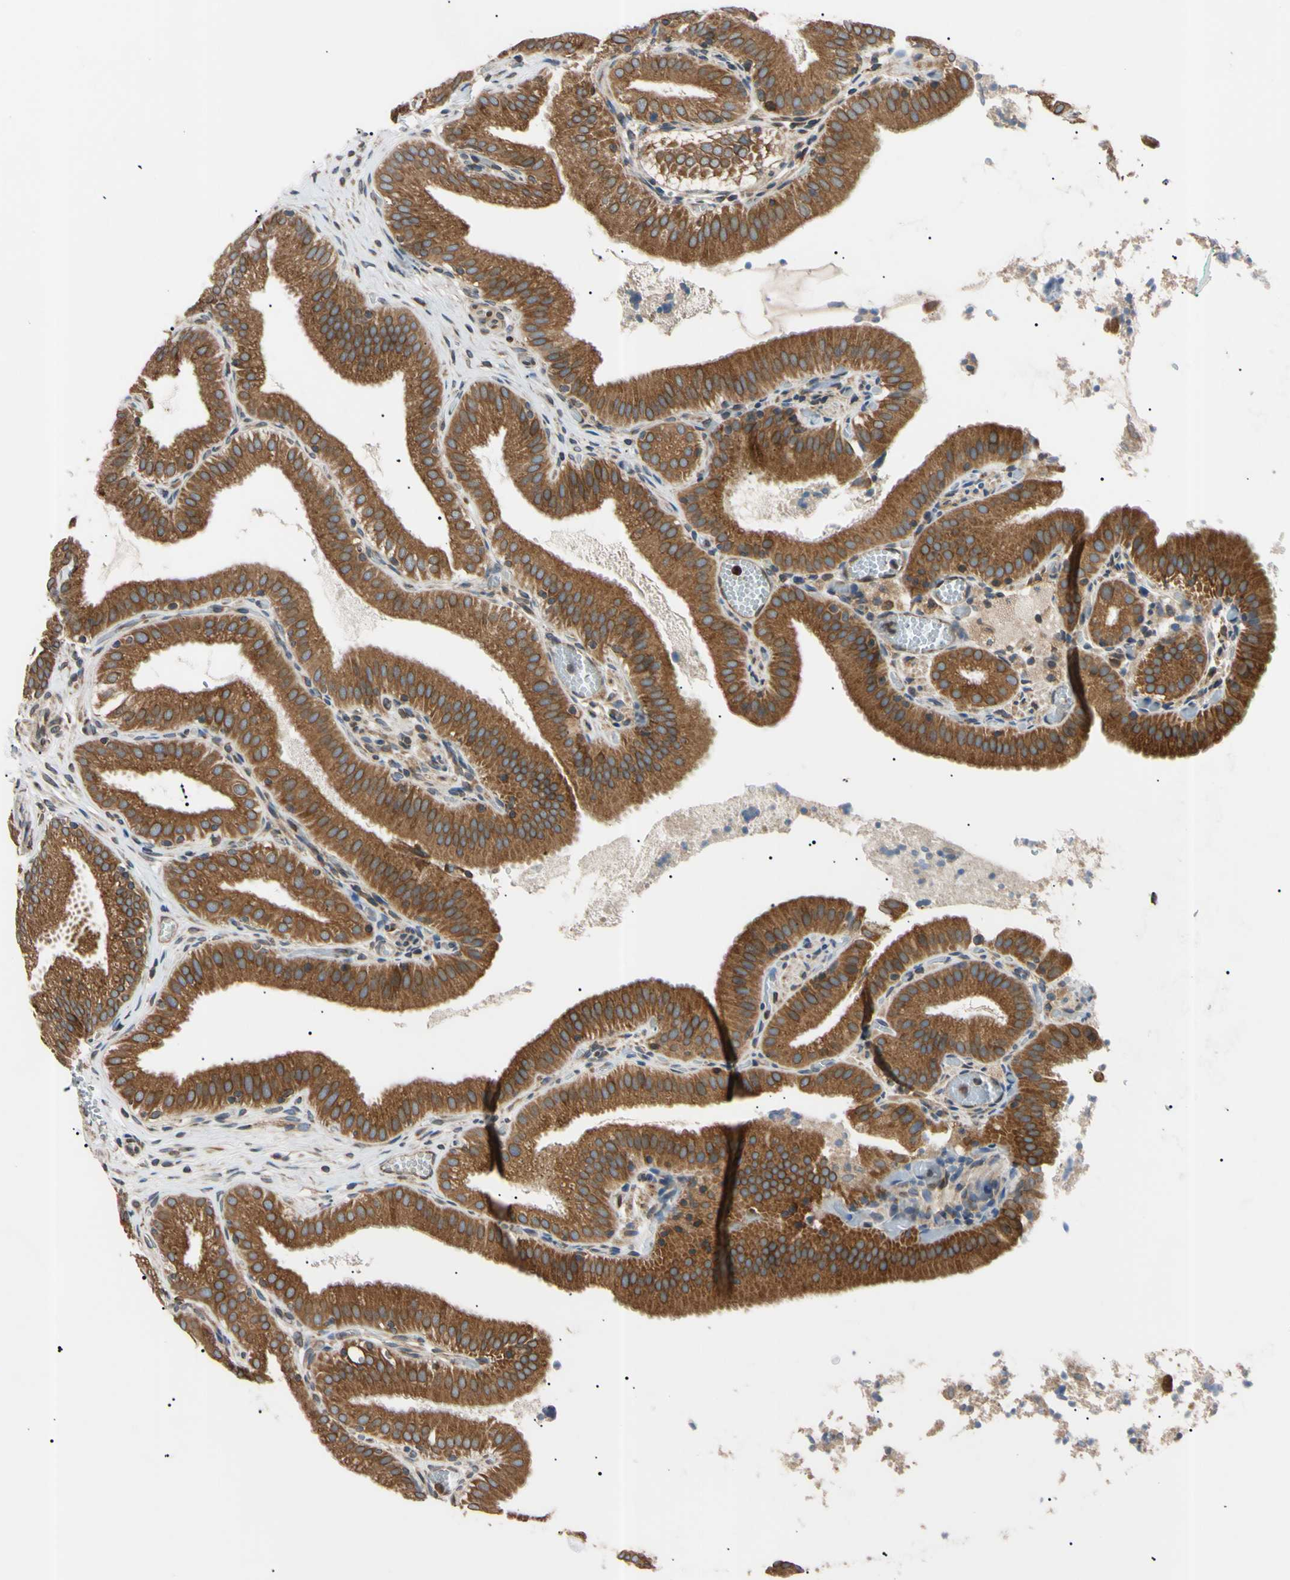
{"staining": {"intensity": "strong", "quantity": ">75%", "location": "cytoplasmic/membranous"}, "tissue": "gallbladder", "cell_type": "Glandular cells", "image_type": "normal", "snomed": [{"axis": "morphology", "description": "Normal tissue, NOS"}, {"axis": "topography", "description": "Gallbladder"}], "caption": "A high-resolution micrograph shows immunohistochemistry staining of unremarkable gallbladder, which exhibits strong cytoplasmic/membranous staining in approximately >75% of glandular cells. The protein of interest is shown in brown color, while the nuclei are stained blue.", "gene": "VAPA", "patient": {"sex": "male", "age": 54}}